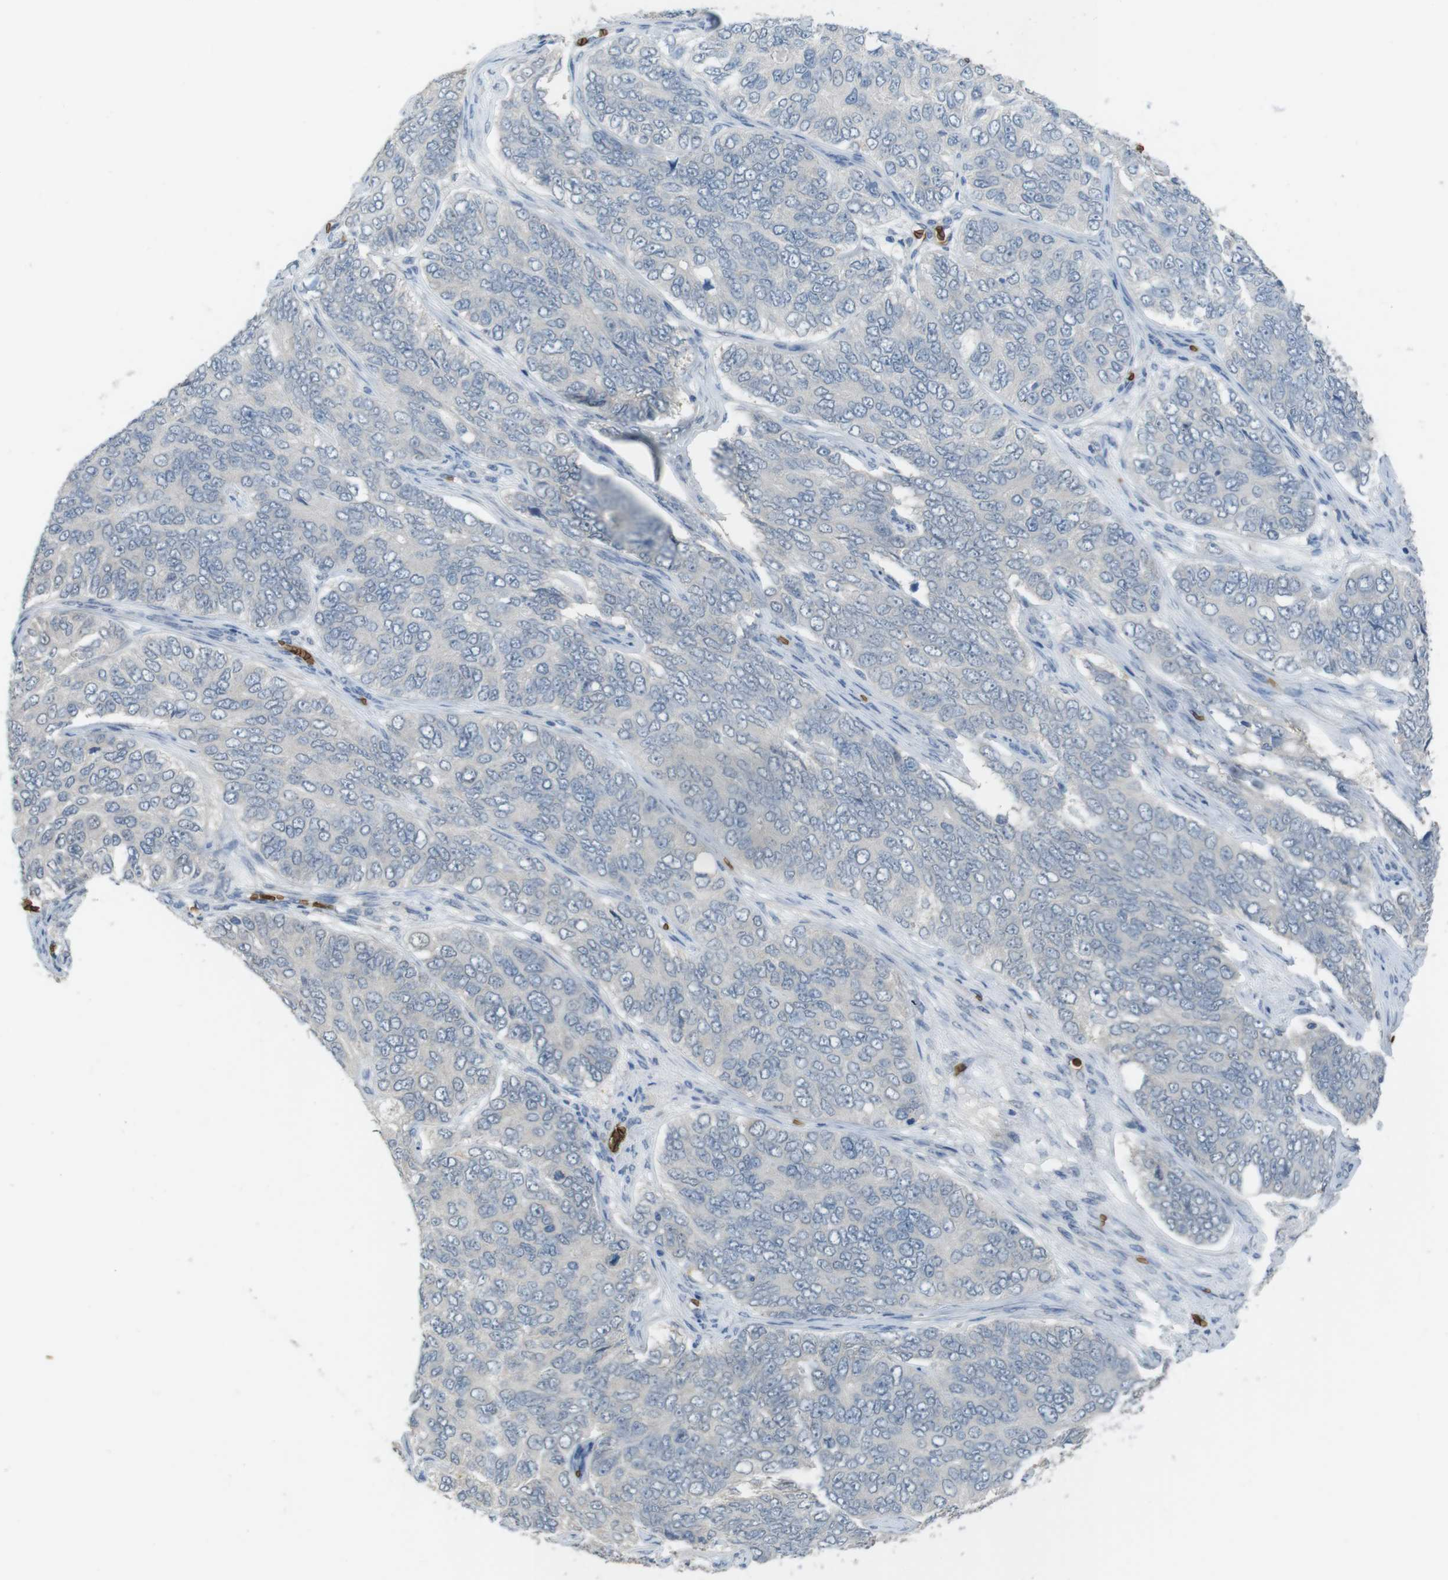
{"staining": {"intensity": "negative", "quantity": "none", "location": "none"}, "tissue": "ovarian cancer", "cell_type": "Tumor cells", "image_type": "cancer", "snomed": [{"axis": "morphology", "description": "Carcinoma, endometroid"}, {"axis": "topography", "description": "Ovary"}], "caption": "An immunohistochemistry photomicrograph of ovarian cancer (endometroid carcinoma) is shown. There is no staining in tumor cells of ovarian cancer (endometroid carcinoma).", "gene": "GYPA", "patient": {"sex": "female", "age": 51}}